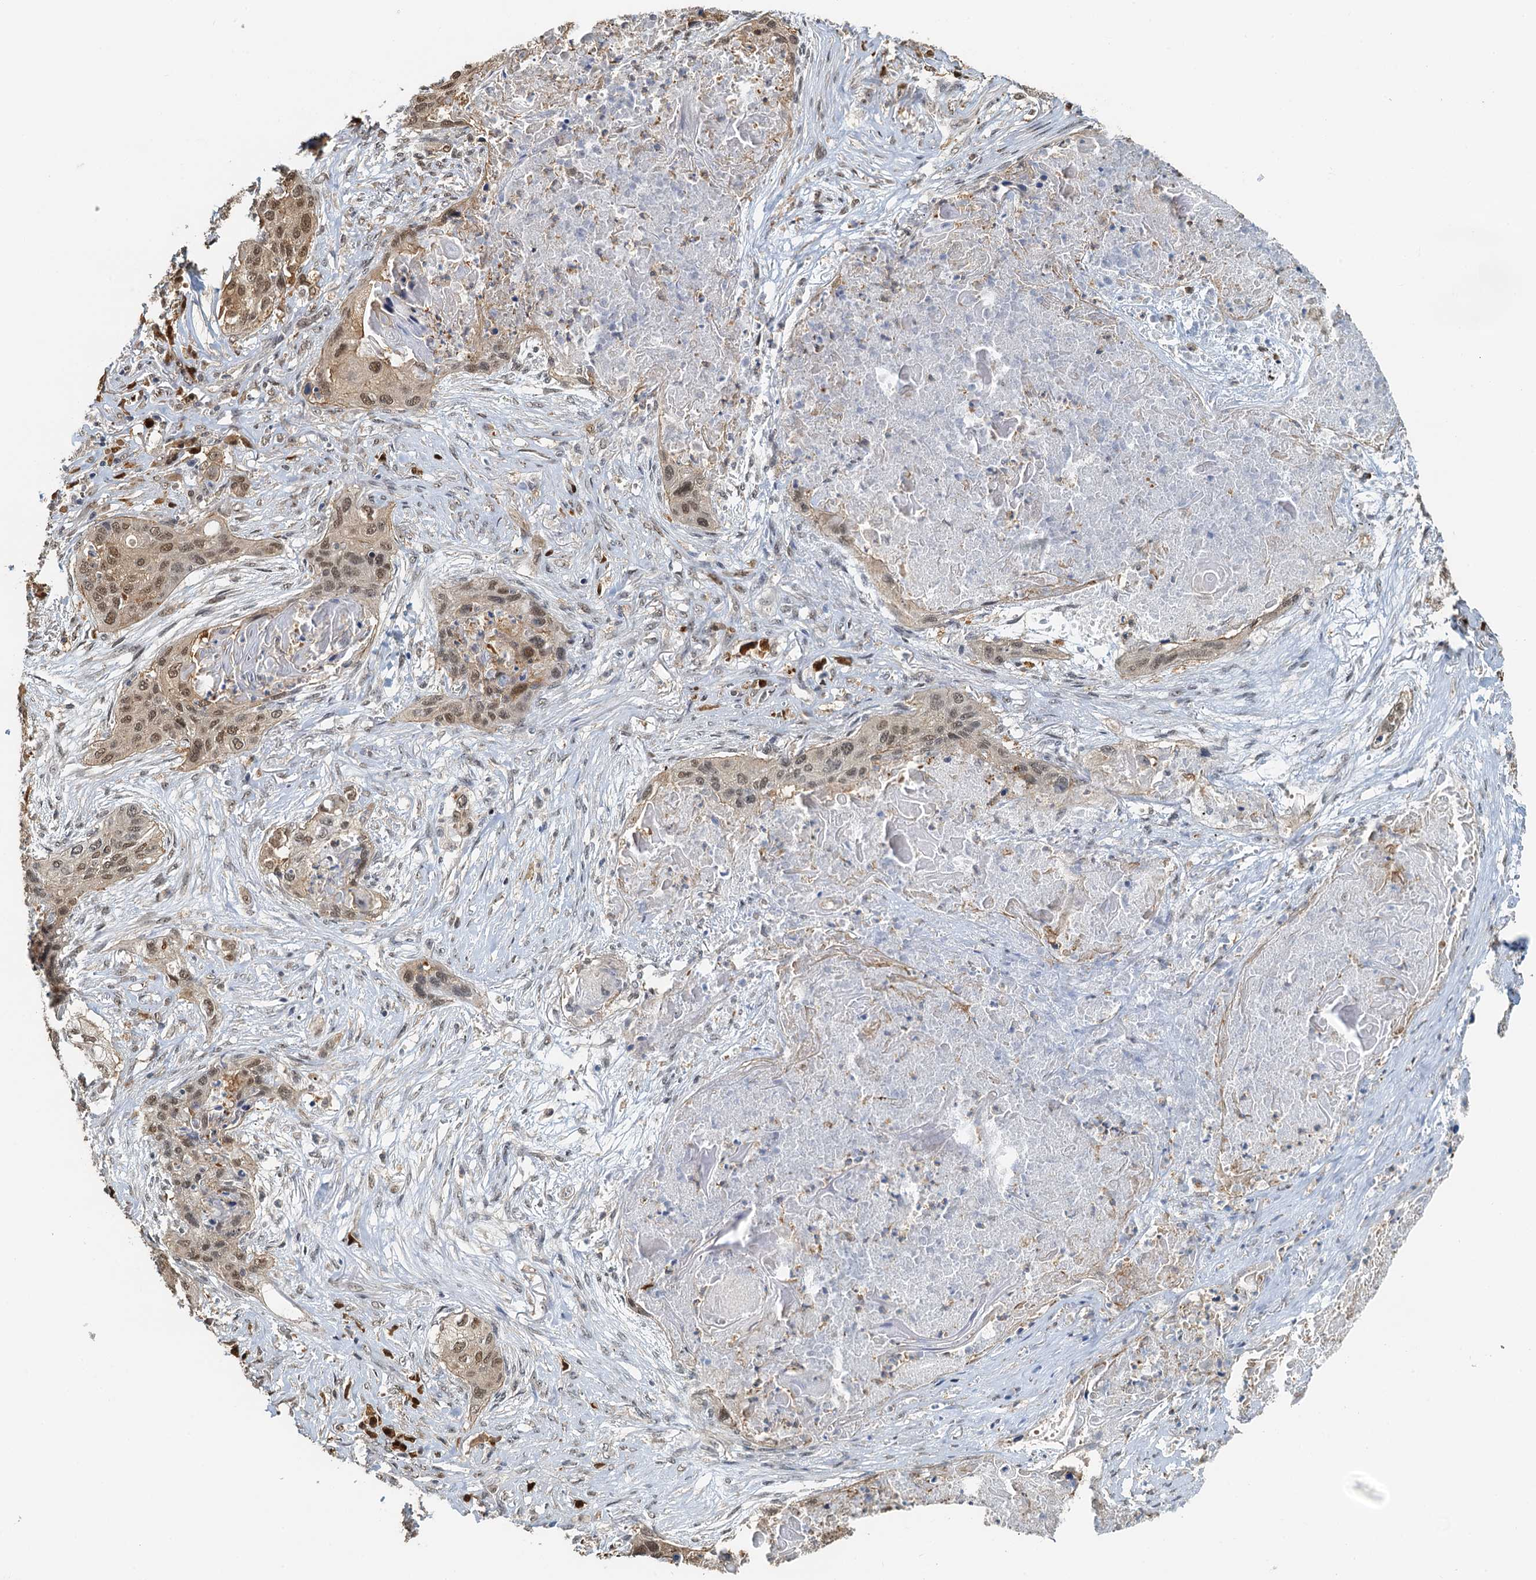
{"staining": {"intensity": "moderate", "quantity": ">75%", "location": "nuclear"}, "tissue": "lung cancer", "cell_type": "Tumor cells", "image_type": "cancer", "snomed": [{"axis": "morphology", "description": "Squamous cell carcinoma, NOS"}, {"axis": "topography", "description": "Lung"}], "caption": "A micrograph of lung cancer stained for a protein reveals moderate nuclear brown staining in tumor cells.", "gene": "SPINDOC", "patient": {"sex": "female", "age": 63}}